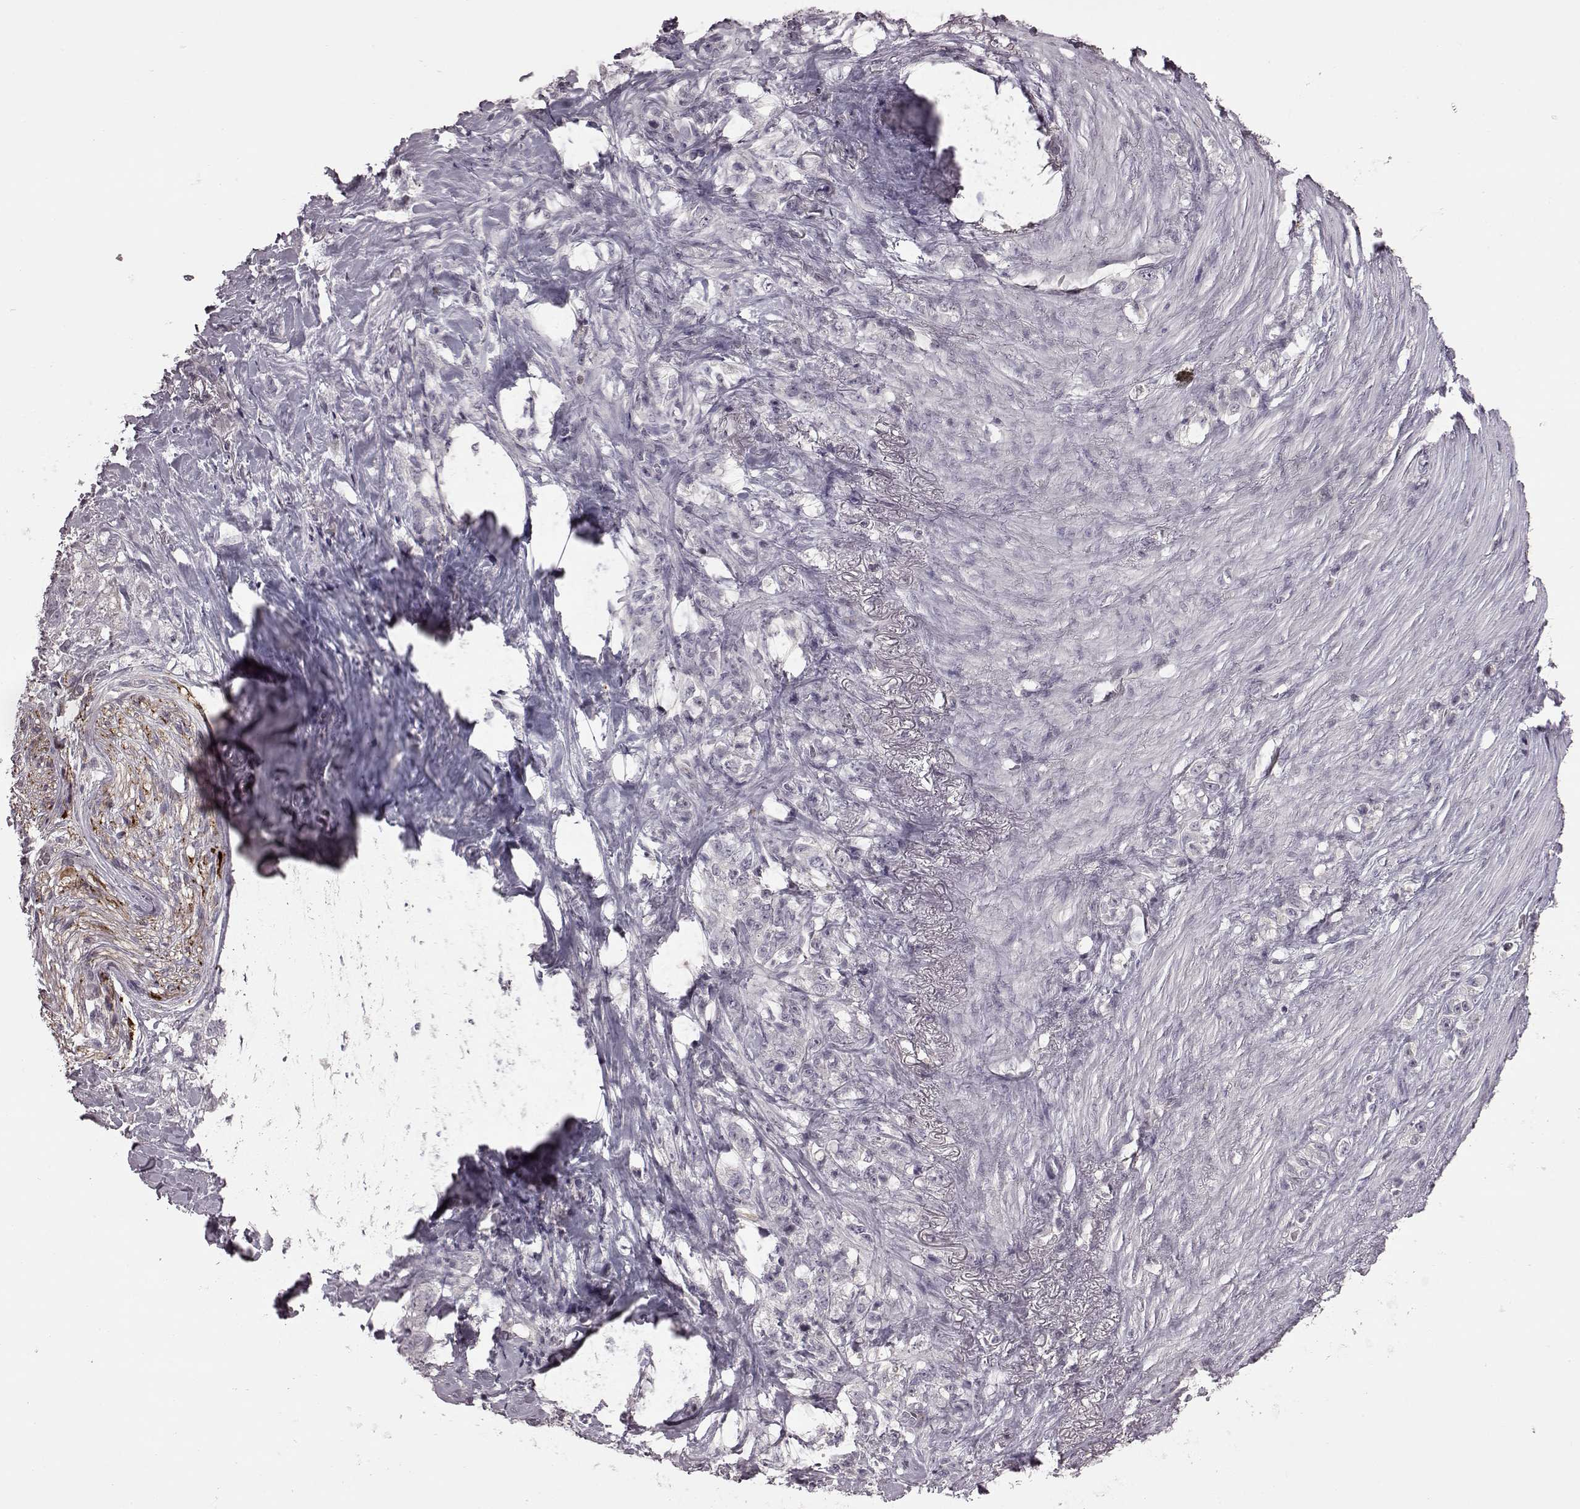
{"staining": {"intensity": "negative", "quantity": "none", "location": "none"}, "tissue": "stomach cancer", "cell_type": "Tumor cells", "image_type": "cancer", "snomed": [{"axis": "morphology", "description": "Adenocarcinoma, NOS"}, {"axis": "topography", "description": "Stomach, lower"}], "caption": "Human stomach adenocarcinoma stained for a protein using IHC shows no positivity in tumor cells.", "gene": "GAL", "patient": {"sex": "male", "age": 88}}